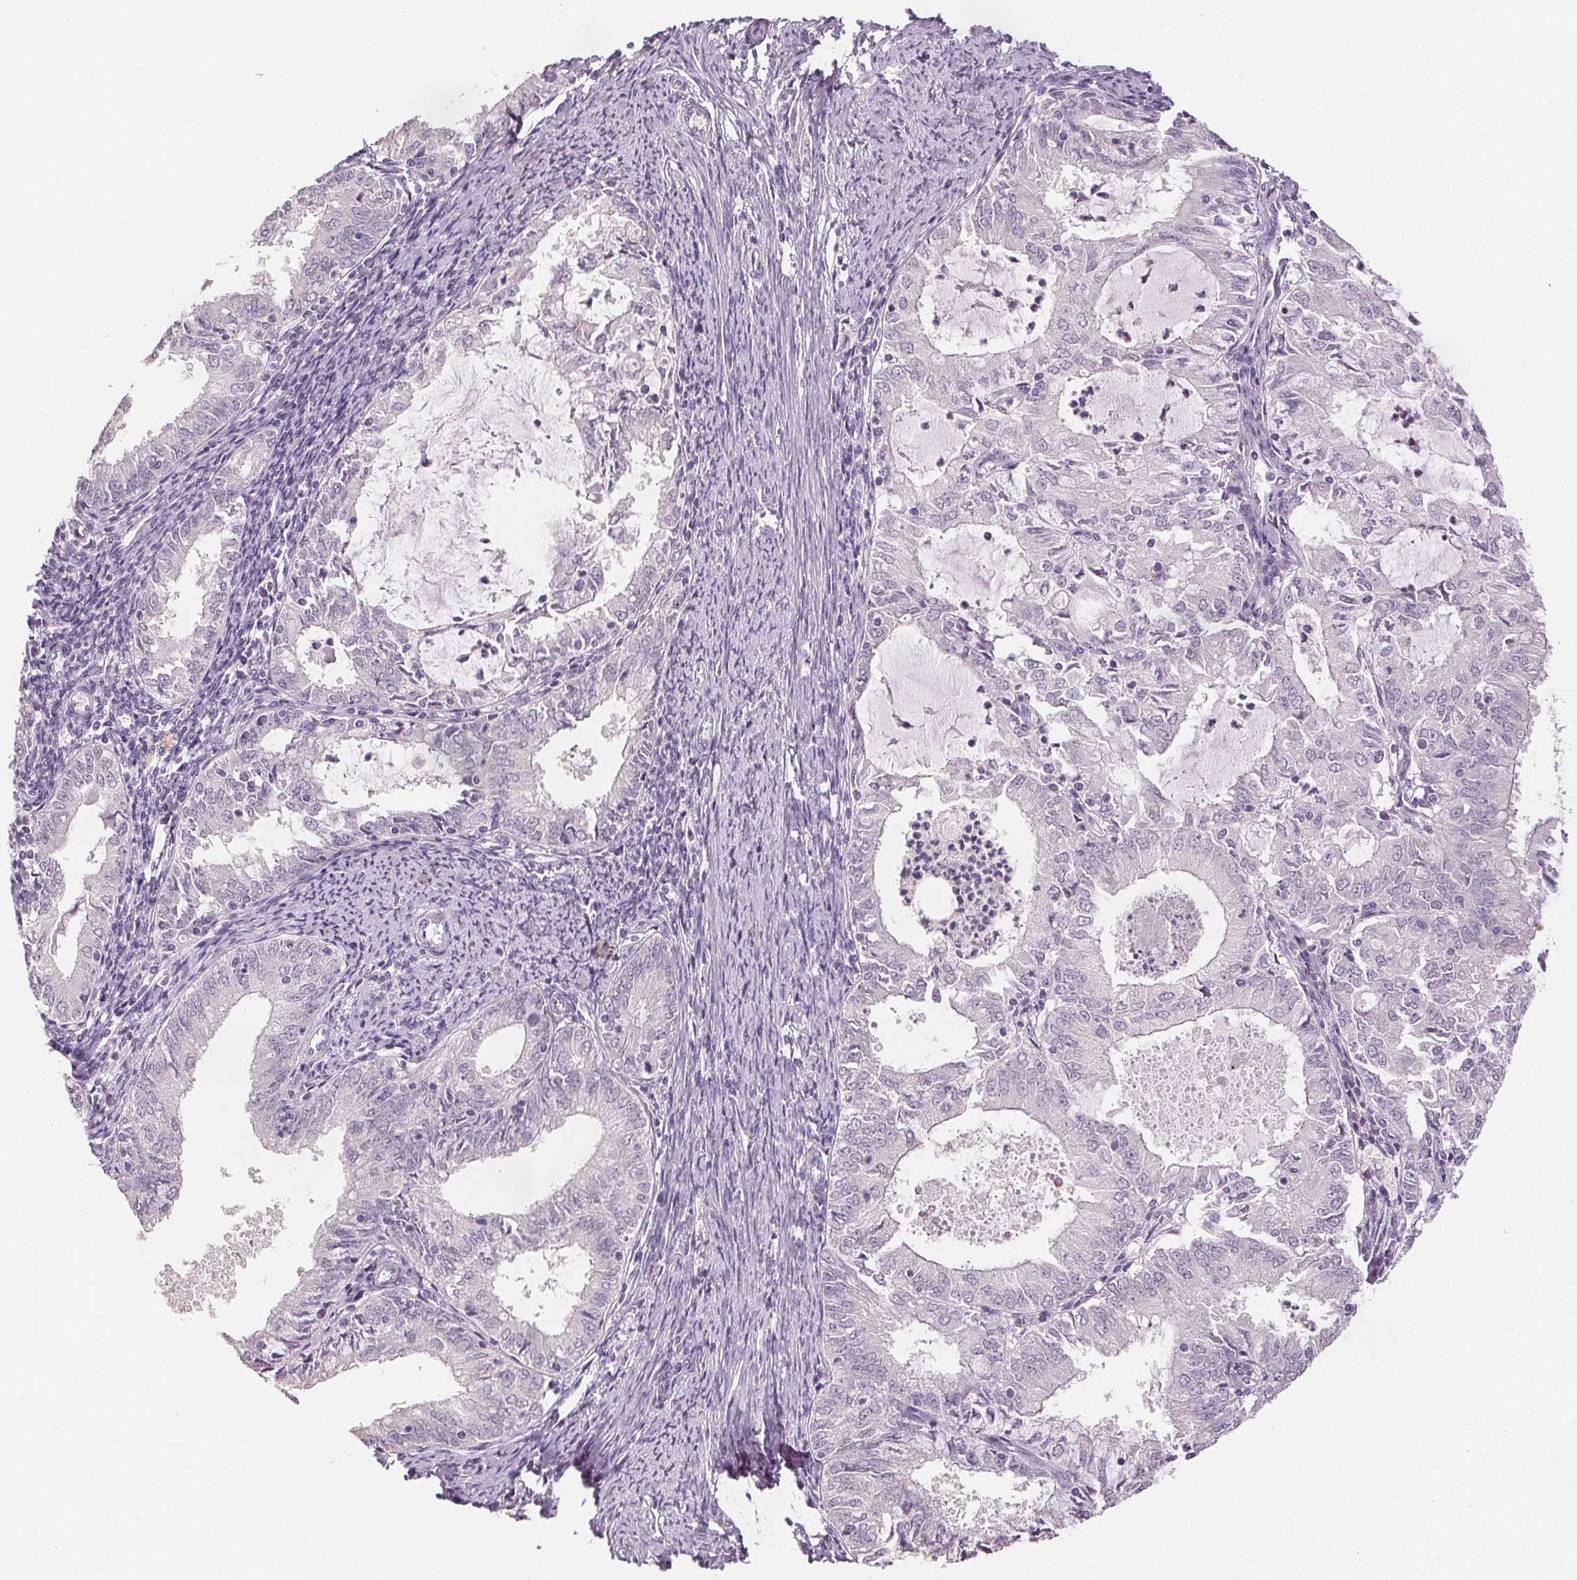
{"staining": {"intensity": "negative", "quantity": "none", "location": "none"}, "tissue": "endometrial cancer", "cell_type": "Tumor cells", "image_type": "cancer", "snomed": [{"axis": "morphology", "description": "Adenocarcinoma, NOS"}, {"axis": "topography", "description": "Endometrium"}], "caption": "There is no significant staining in tumor cells of adenocarcinoma (endometrial).", "gene": "SCGN", "patient": {"sex": "female", "age": 57}}